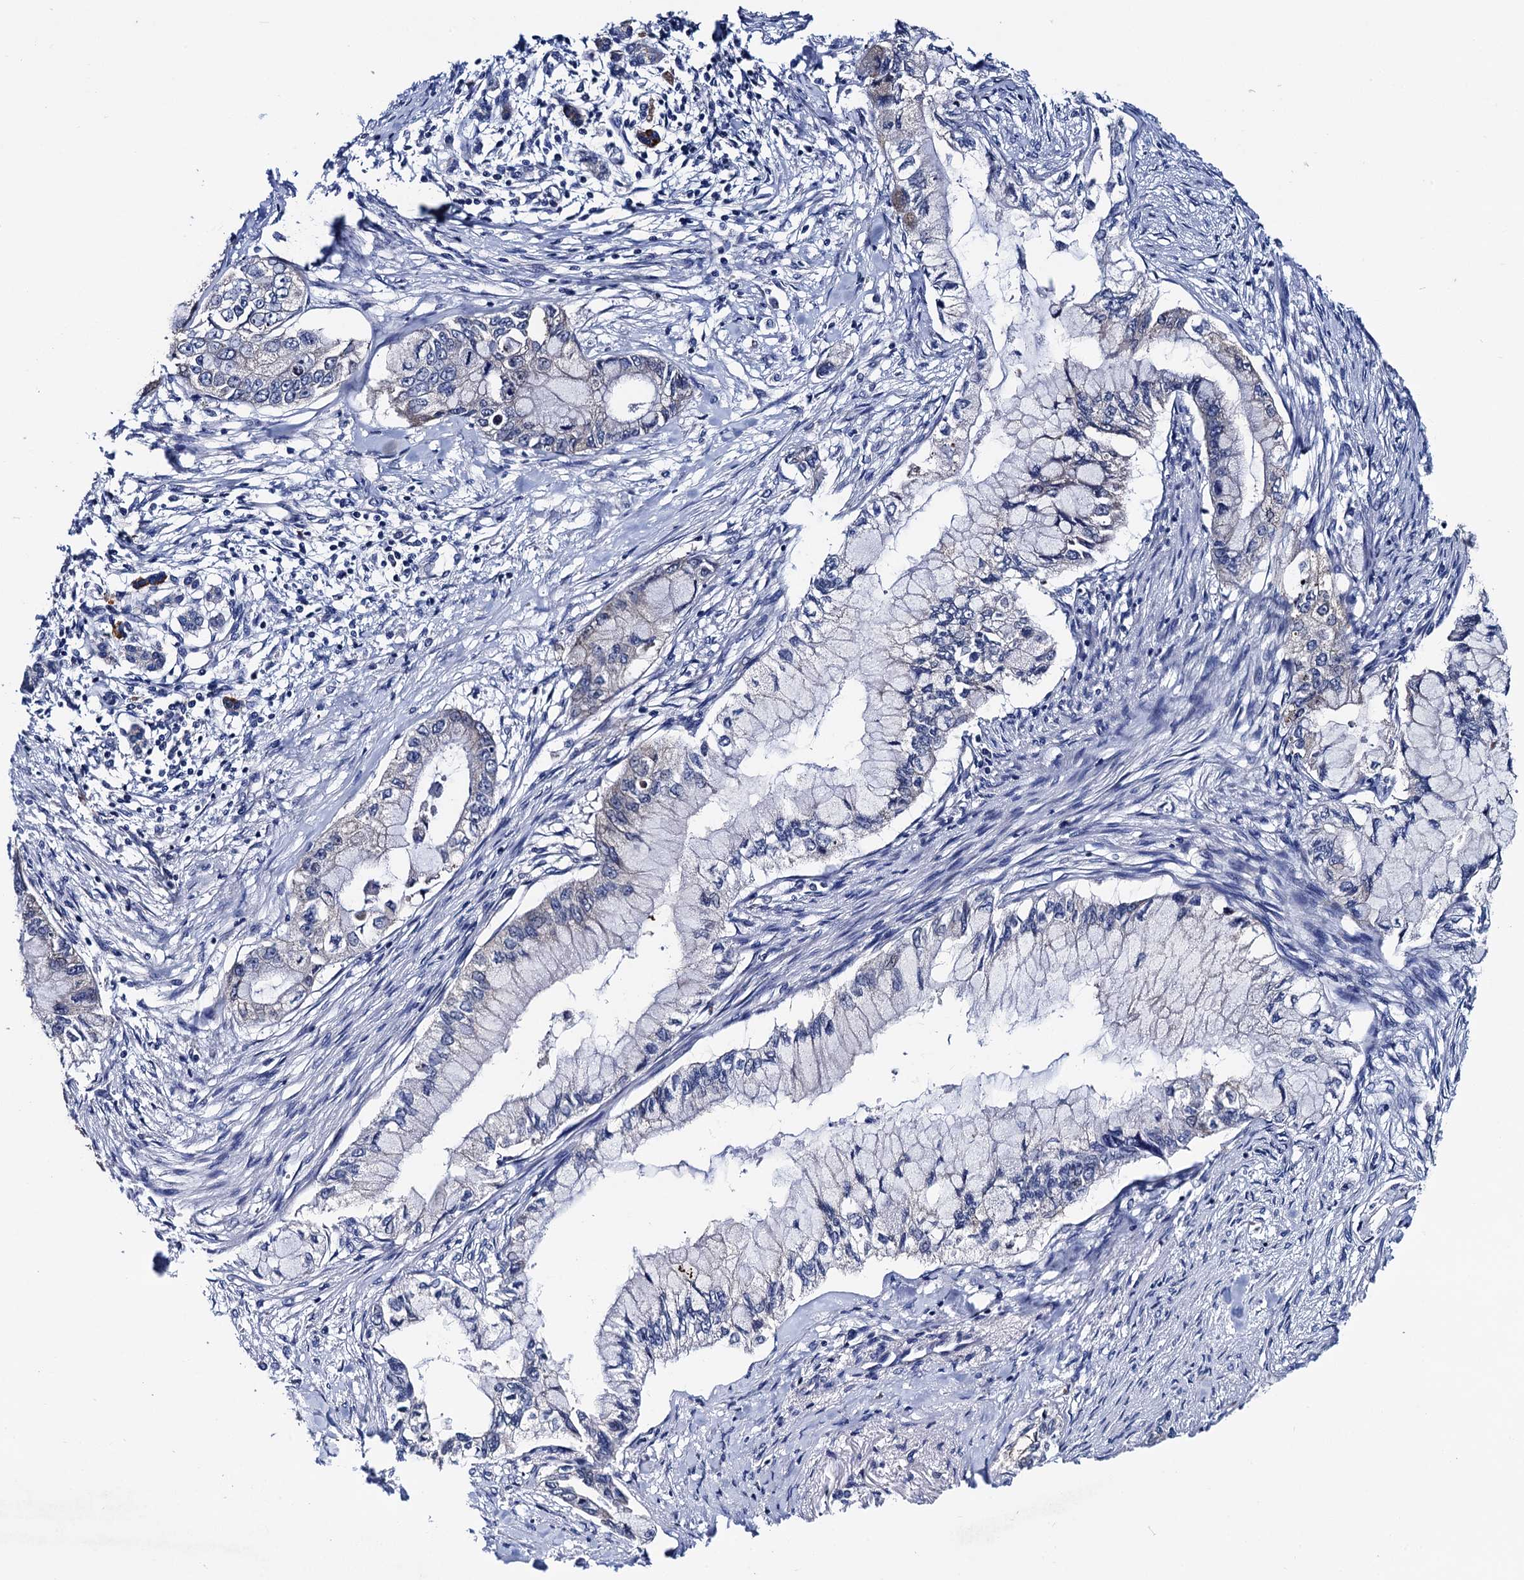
{"staining": {"intensity": "negative", "quantity": "none", "location": "none"}, "tissue": "pancreatic cancer", "cell_type": "Tumor cells", "image_type": "cancer", "snomed": [{"axis": "morphology", "description": "Adenocarcinoma, NOS"}, {"axis": "topography", "description": "Pancreas"}], "caption": "Immunohistochemistry (IHC) photomicrograph of human pancreatic adenocarcinoma stained for a protein (brown), which displays no staining in tumor cells. (DAB immunohistochemistry with hematoxylin counter stain).", "gene": "TRMT112", "patient": {"sex": "male", "age": 48}}